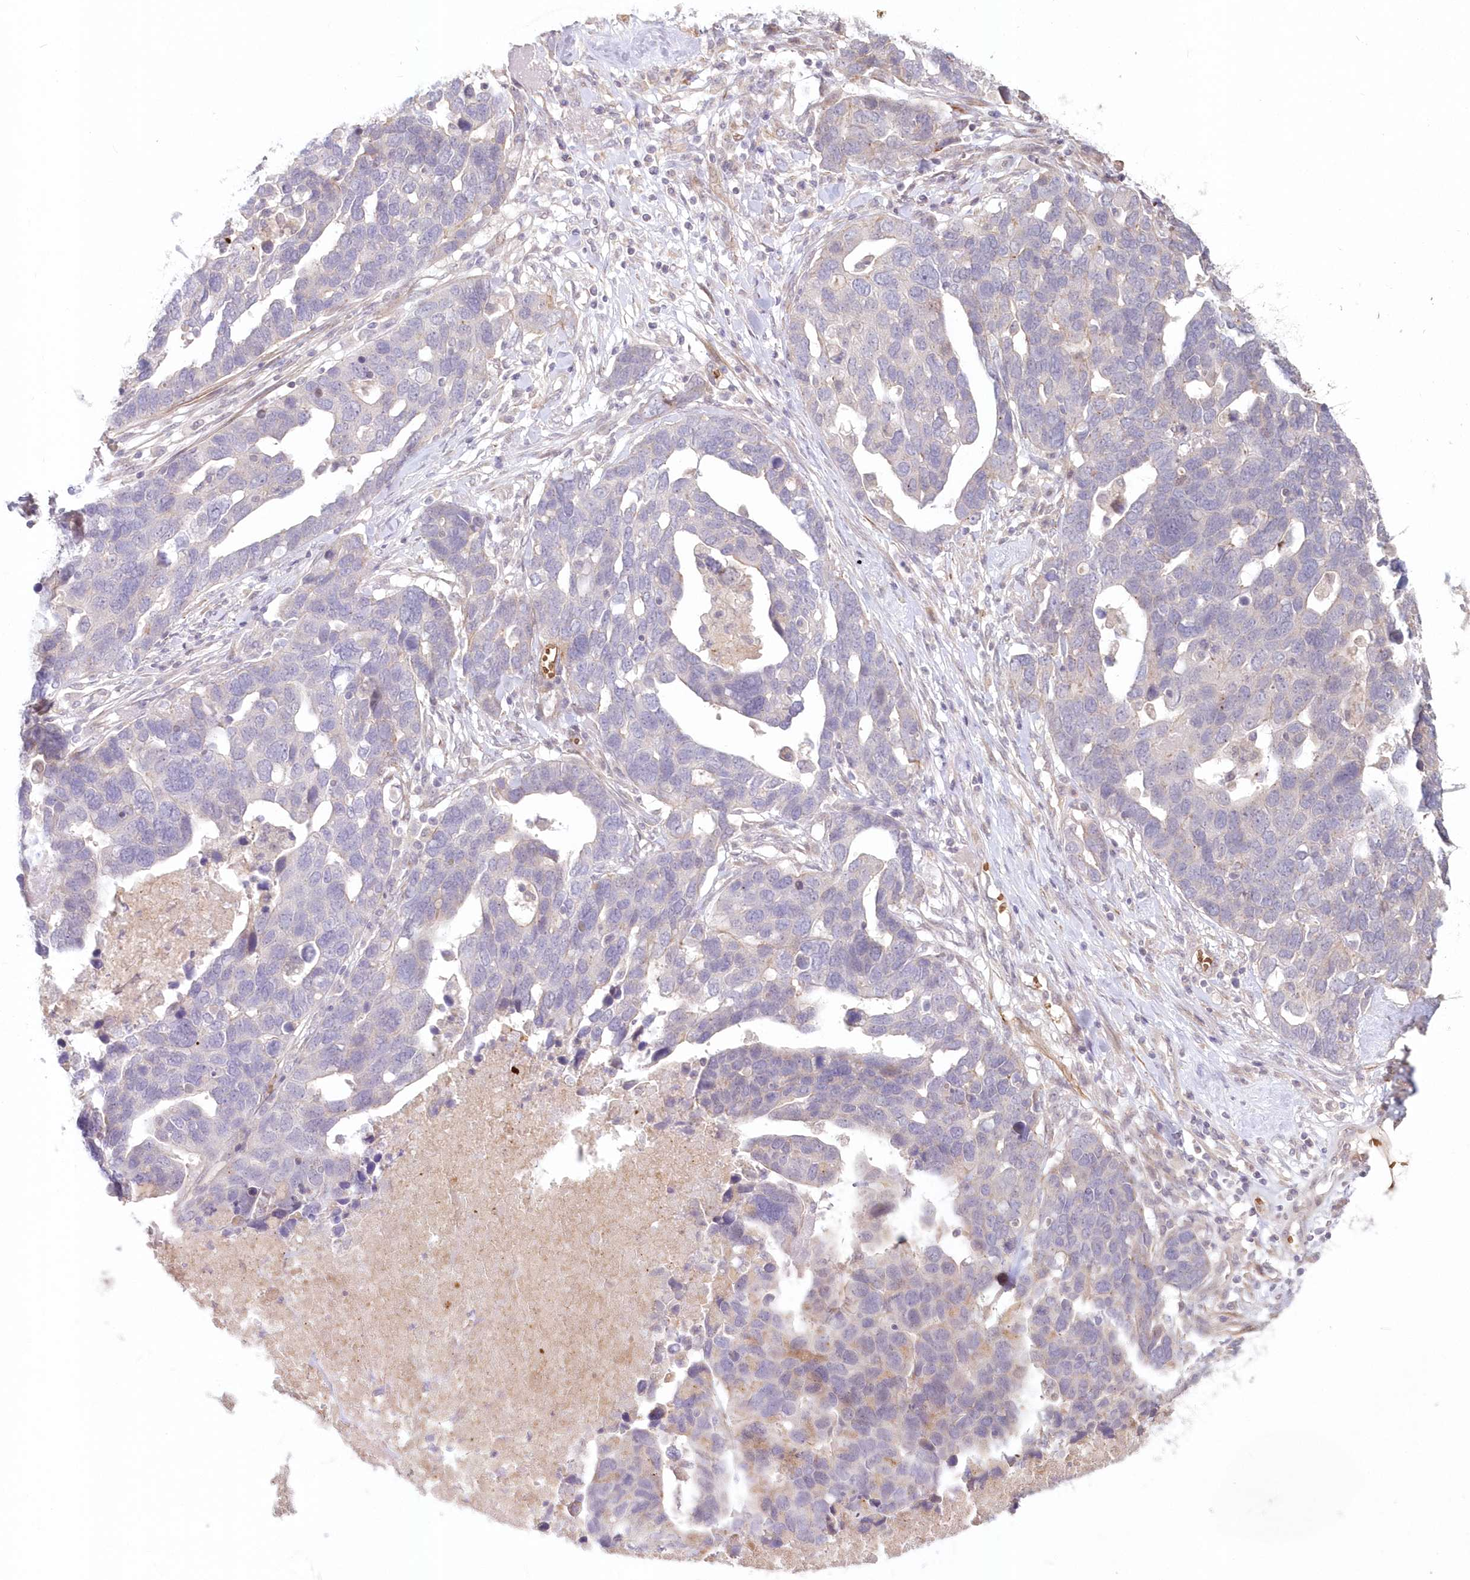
{"staining": {"intensity": "negative", "quantity": "none", "location": "none"}, "tissue": "ovarian cancer", "cell_type": "Tumor cells", "image_type": "cancer", "snomed": [{"axis": "morphology", "description": "Cystadenocarcinoma, serous, NOS"}, {"axis": "topography", "description": "Ovary"}], "caption": "This is an immunohistochemistry (IHC) micrograph of ovarian cancer (serous cystadenocarcinoma). There is no expression in tumor cells.", "gene": "SERINC1", "patient": {"sex": "female", "age": 54}}